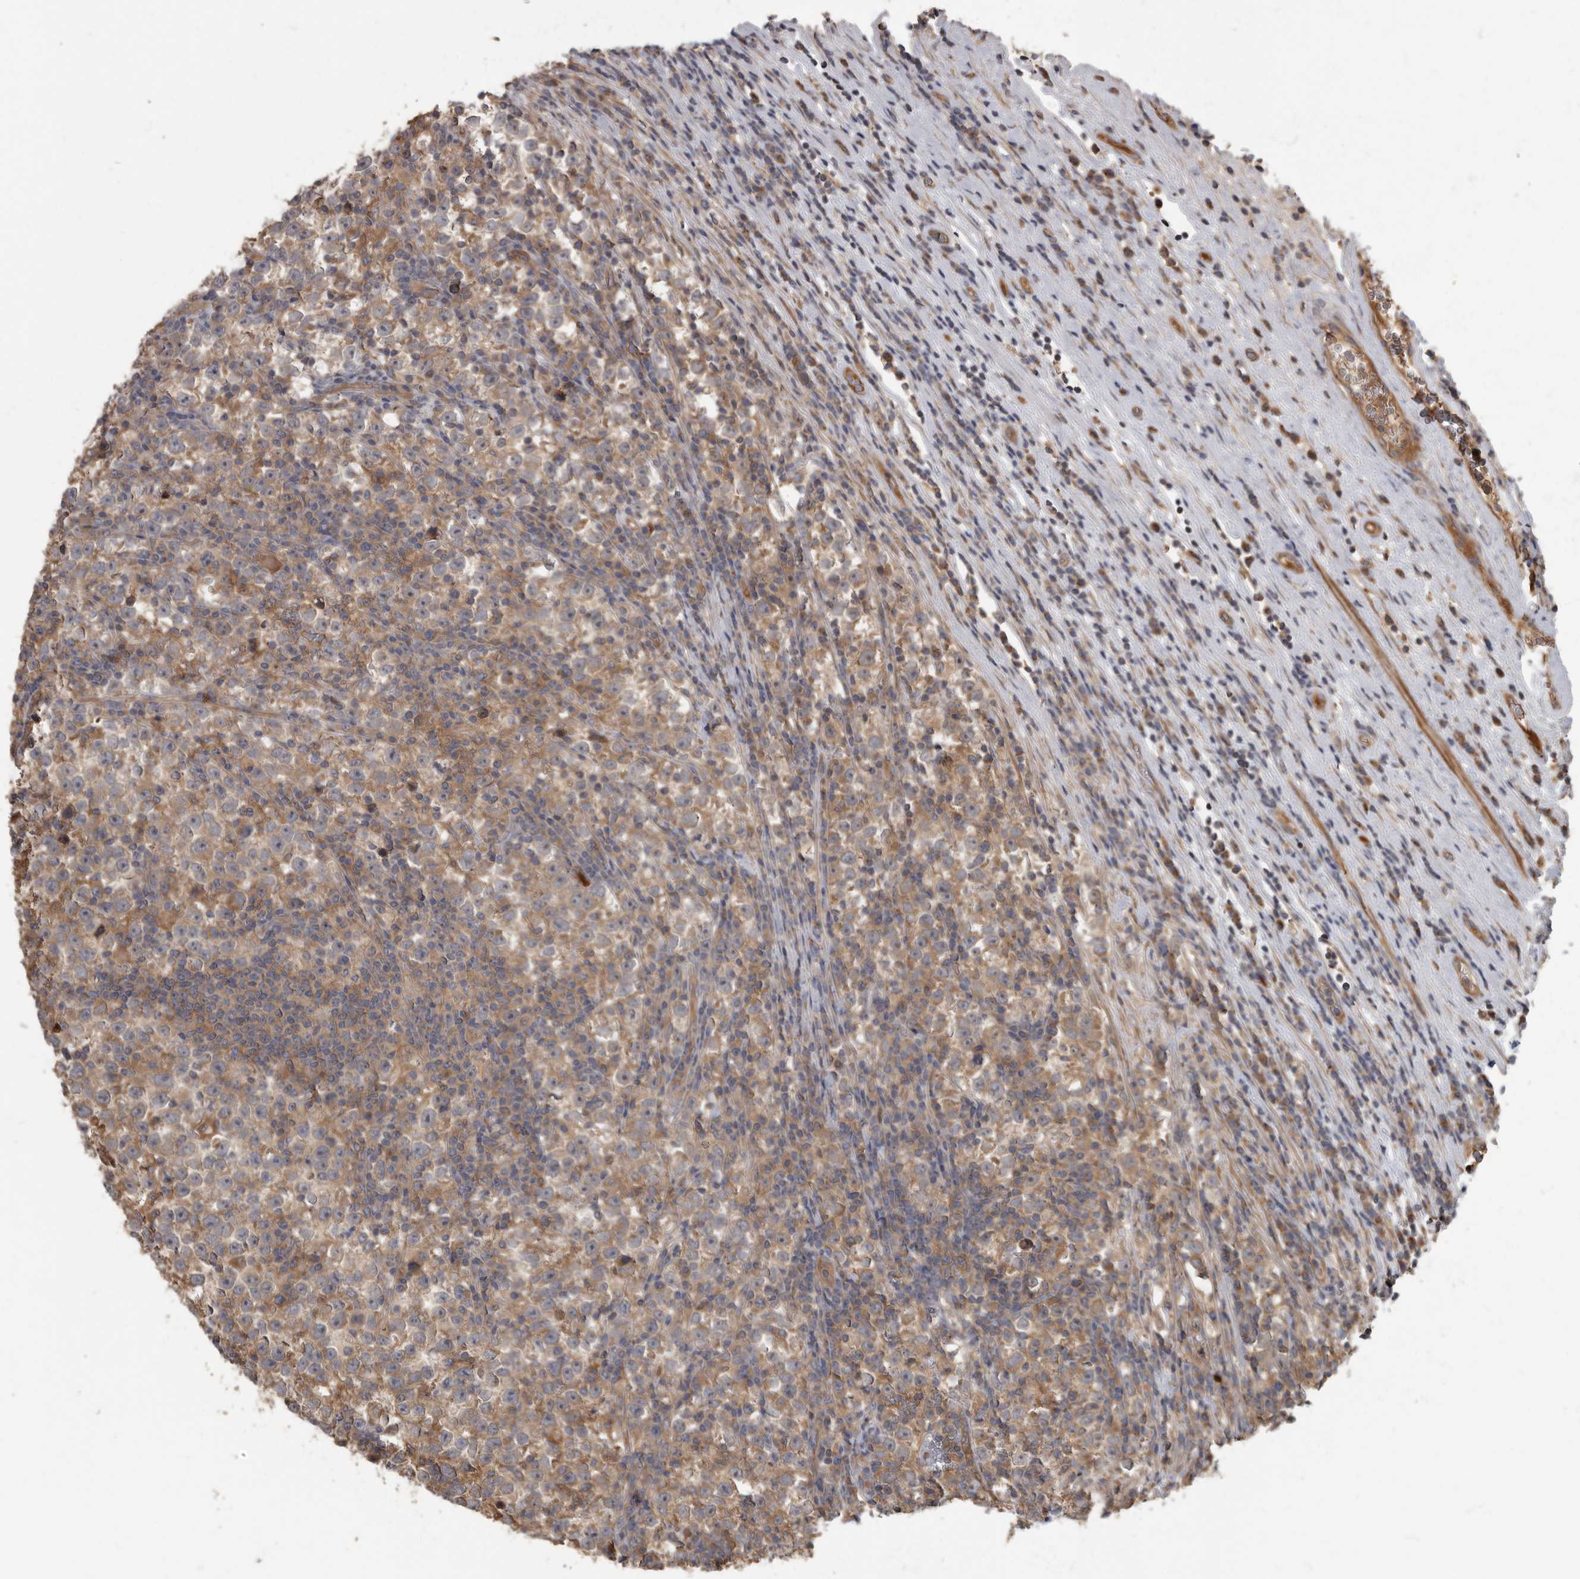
{"staining": {"intensity": "moderate", "quantity": ">75%", "location": "cytoplasmic/membranous"}, "tissue": "testis cancer", "cell_type": "Tumor cells", "image_type": "cancer", "snomed": [{"axis": "morphology", "description": "Normal tissue, NOS"}, {"axis": "morphology", "description": "Seminoma, NOS"}, {"axis": "topography", "description": "Testis"}], "caption": "Immunohistochemical staining of seminoma (testis) displays moderate cytoplasmic/membranous protein expression in about >75% of tumor cells. Ihc stains the protein in brown and the nuclei are stained blue.", "gene": "DAAM1", "patient": {"sex": "male", "age": 43}}